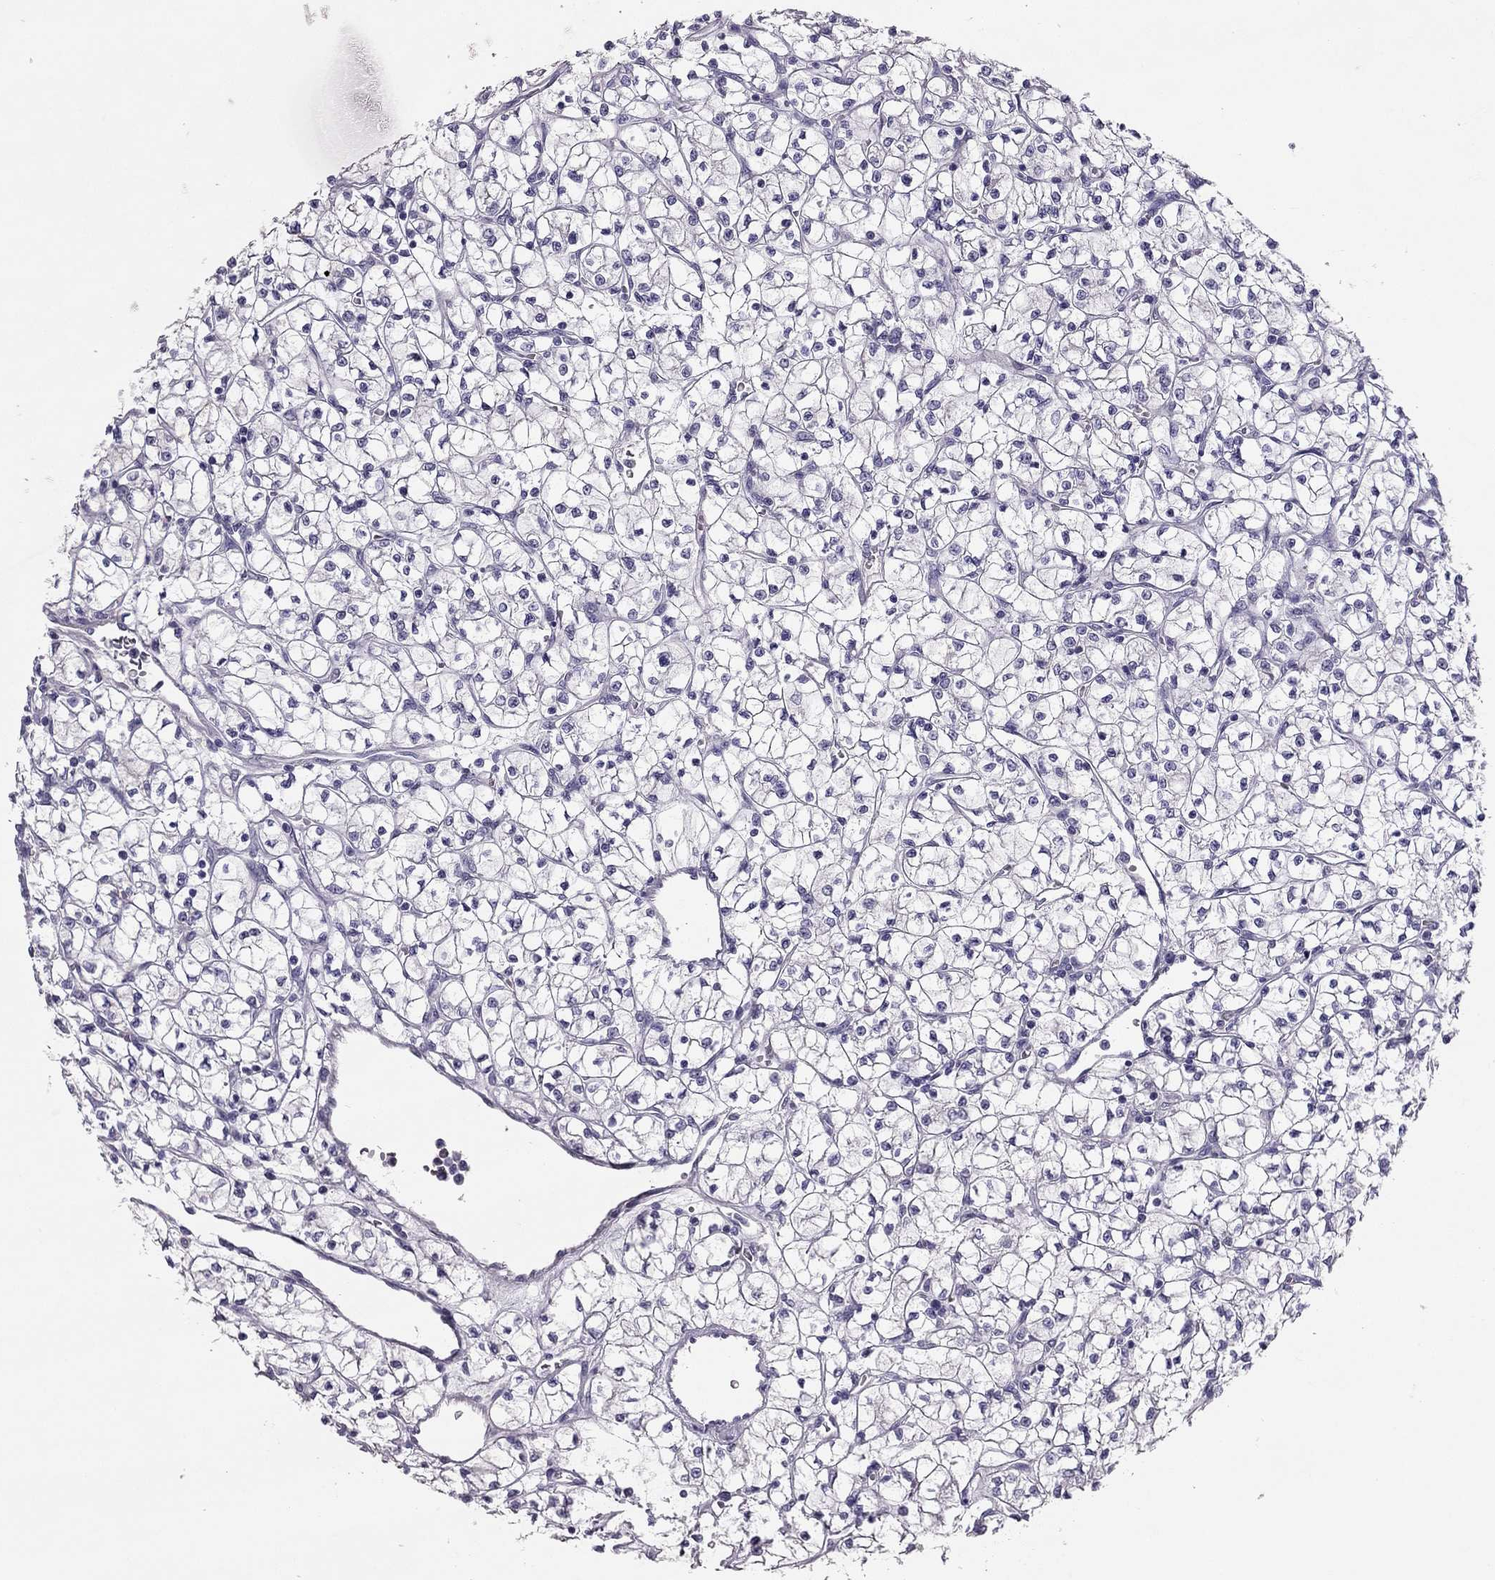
{"staining": {"intensity": "negative", "quantity": "none", "location": "none"}, "tissue": "renal cancer", "cell_type": "Tumor cells", "image_type": "cancer", "snomed": [{"axis": "morphology", "description": "Adenocarcinoma, NOS"}, {"axis": "topography", "description": "Kidney"}], "caption": "Renal cancer was stained to show a protein in brown. There is no significant positivity in tumor cells.", "gene": "RHO", "patient": {"sex": "female", "age": 64}}